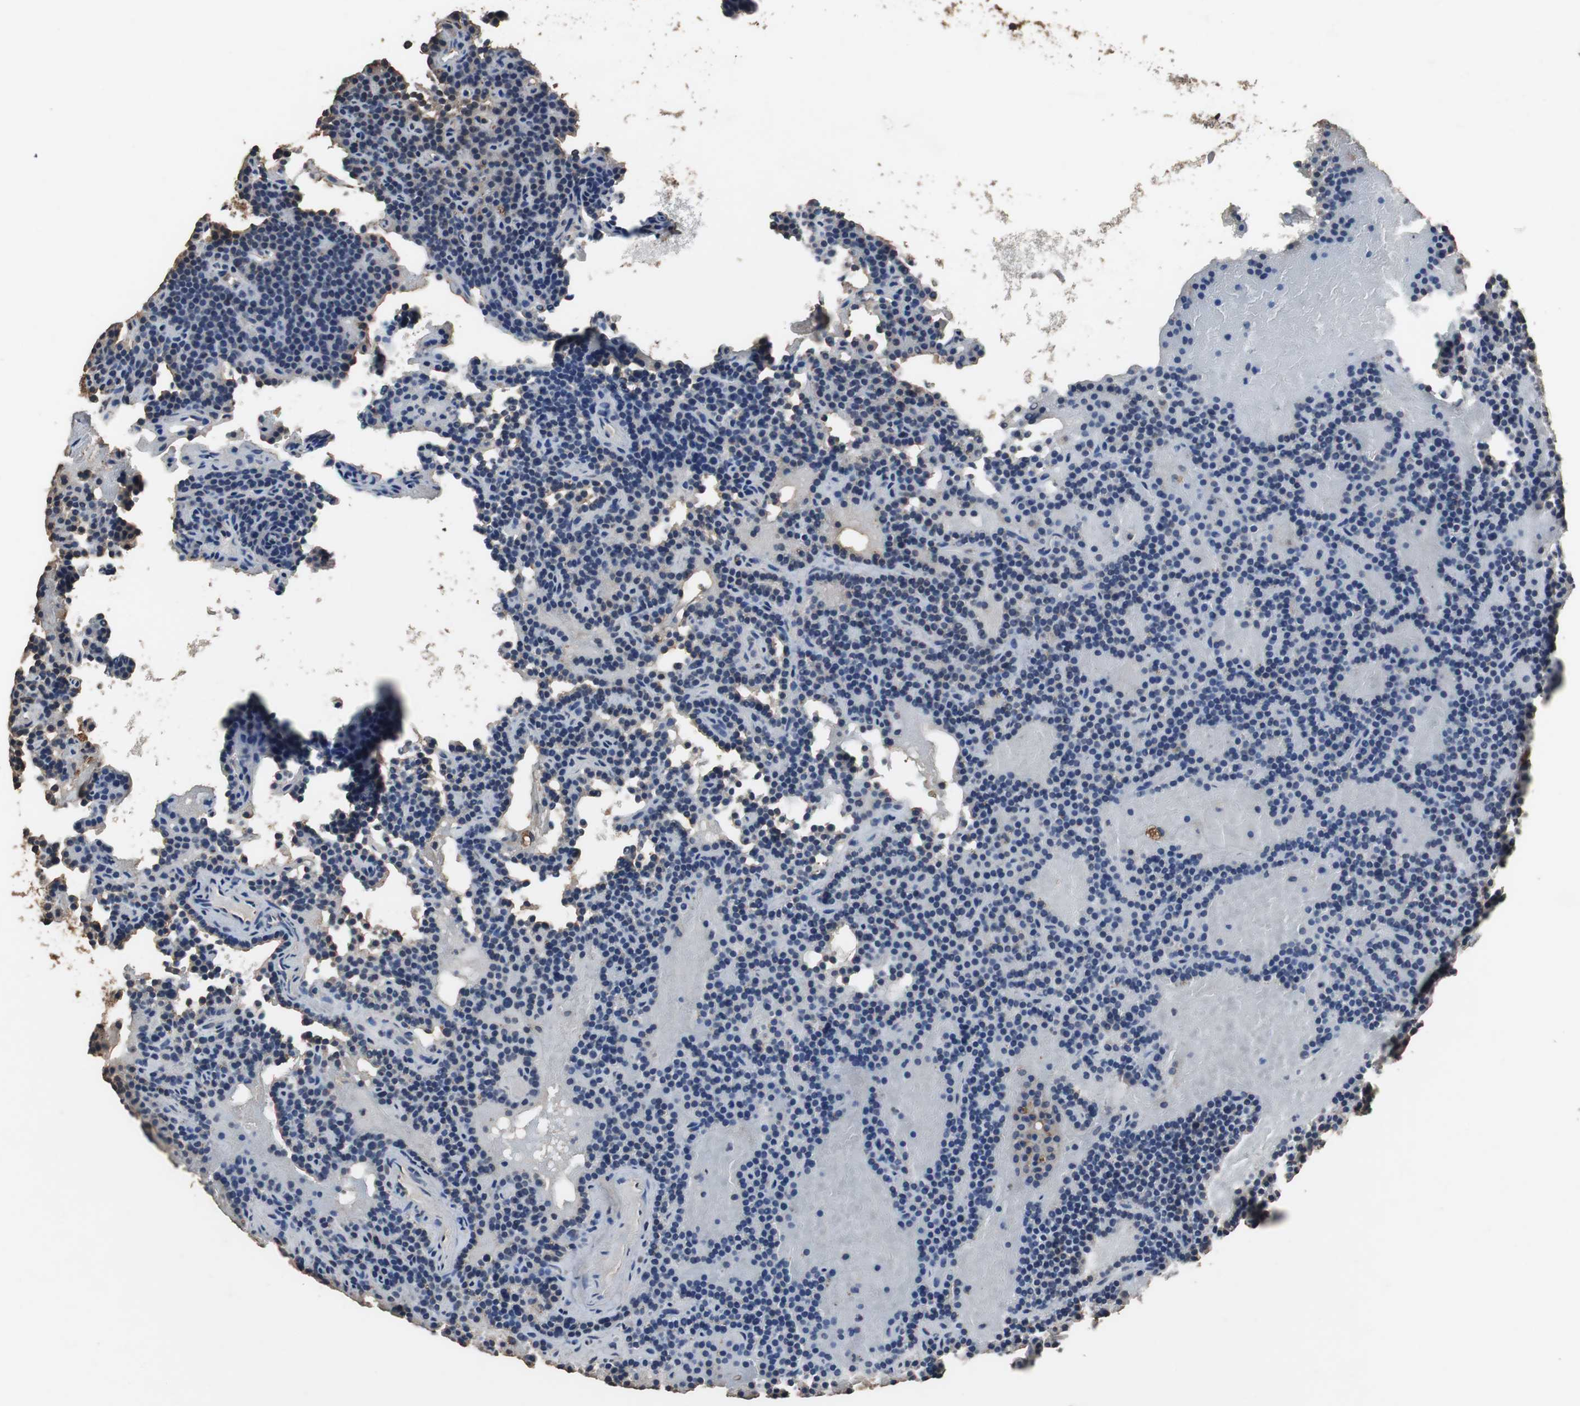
{"staining": {"intensity": "weak", "quantity": "25%-75%", "location": "cytoplasmic/membranous"}, "tissue": "parathyroid gland", "cell_type": "Glandular cells", "image_type": "normal", "snomed": [{"axis": "morphology", "description": "Normal tissue, NOS"}, {"axis": "topography", "description": "Parathyroid gland"}], "caption": "Parathyroid gland stained for a protein demonstrates weak cytoplasmic/membranous positivity in glandular cells. Immunohistochemistry stains the protein in brown and the nuclei are stained blue.", "gene": "SCIMP", "patient": {"sex": "male", "age": 66}}